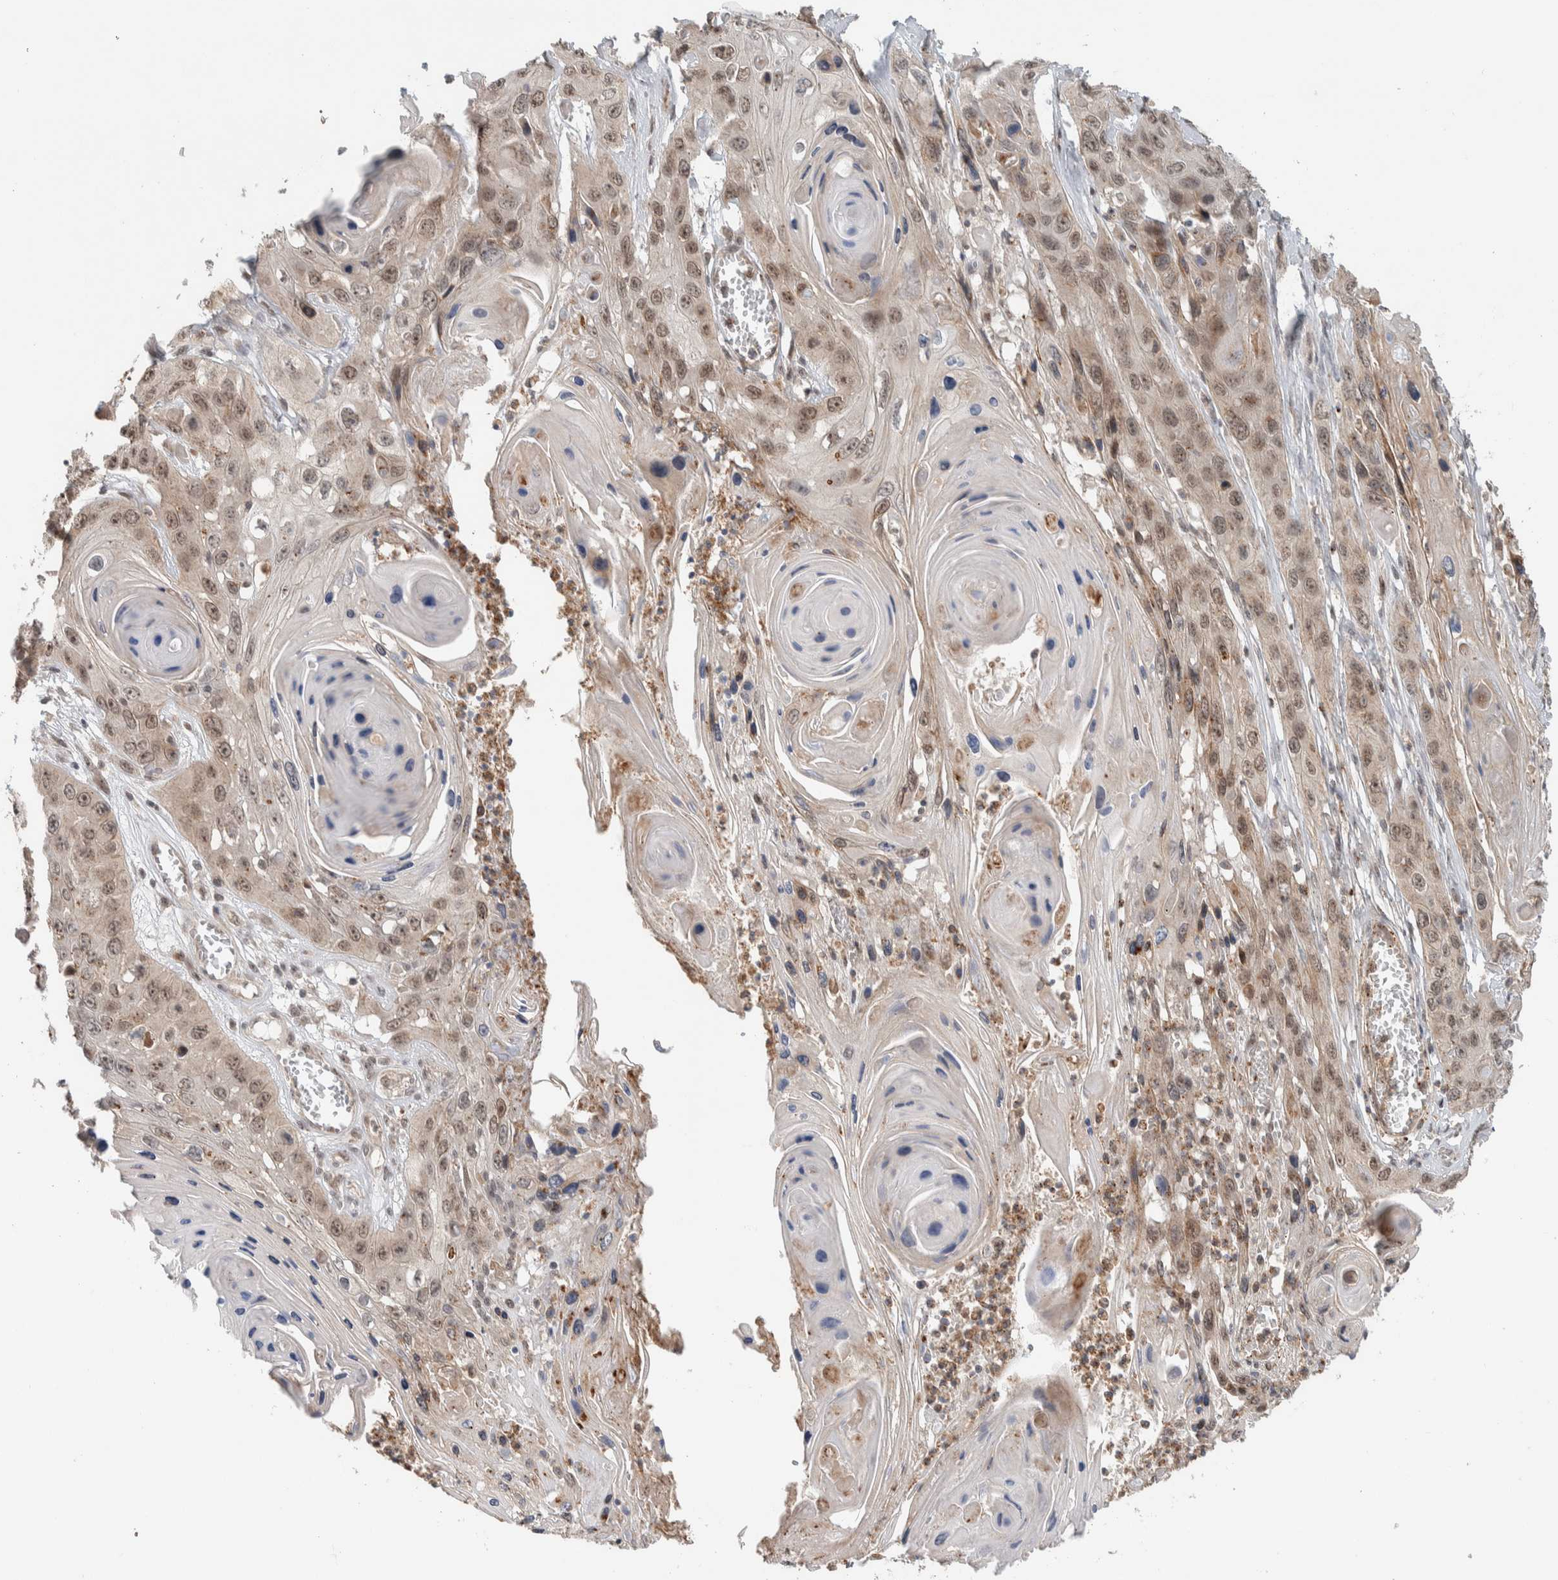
{"staining": {"intensity": "moderate", "quantity": ">75%", "location": "nuclear"}, "tissue": "skin cancer", "cell_type": "Tumor cells", "image_type": "cancer", "snomed": [{"axis": "morphology", "description": "Squamous cell carcinoma, NOS"}, {"axis": "topography", "description": "Skin"}], "caption": "Squamous cell carcinoma (skin) stained with IHC demonstrates moderate nuclear positivity in approximately >75% of tumor cells.", "gene": "DEPTOR", "patient": {"sex": "male", "age": 55}}